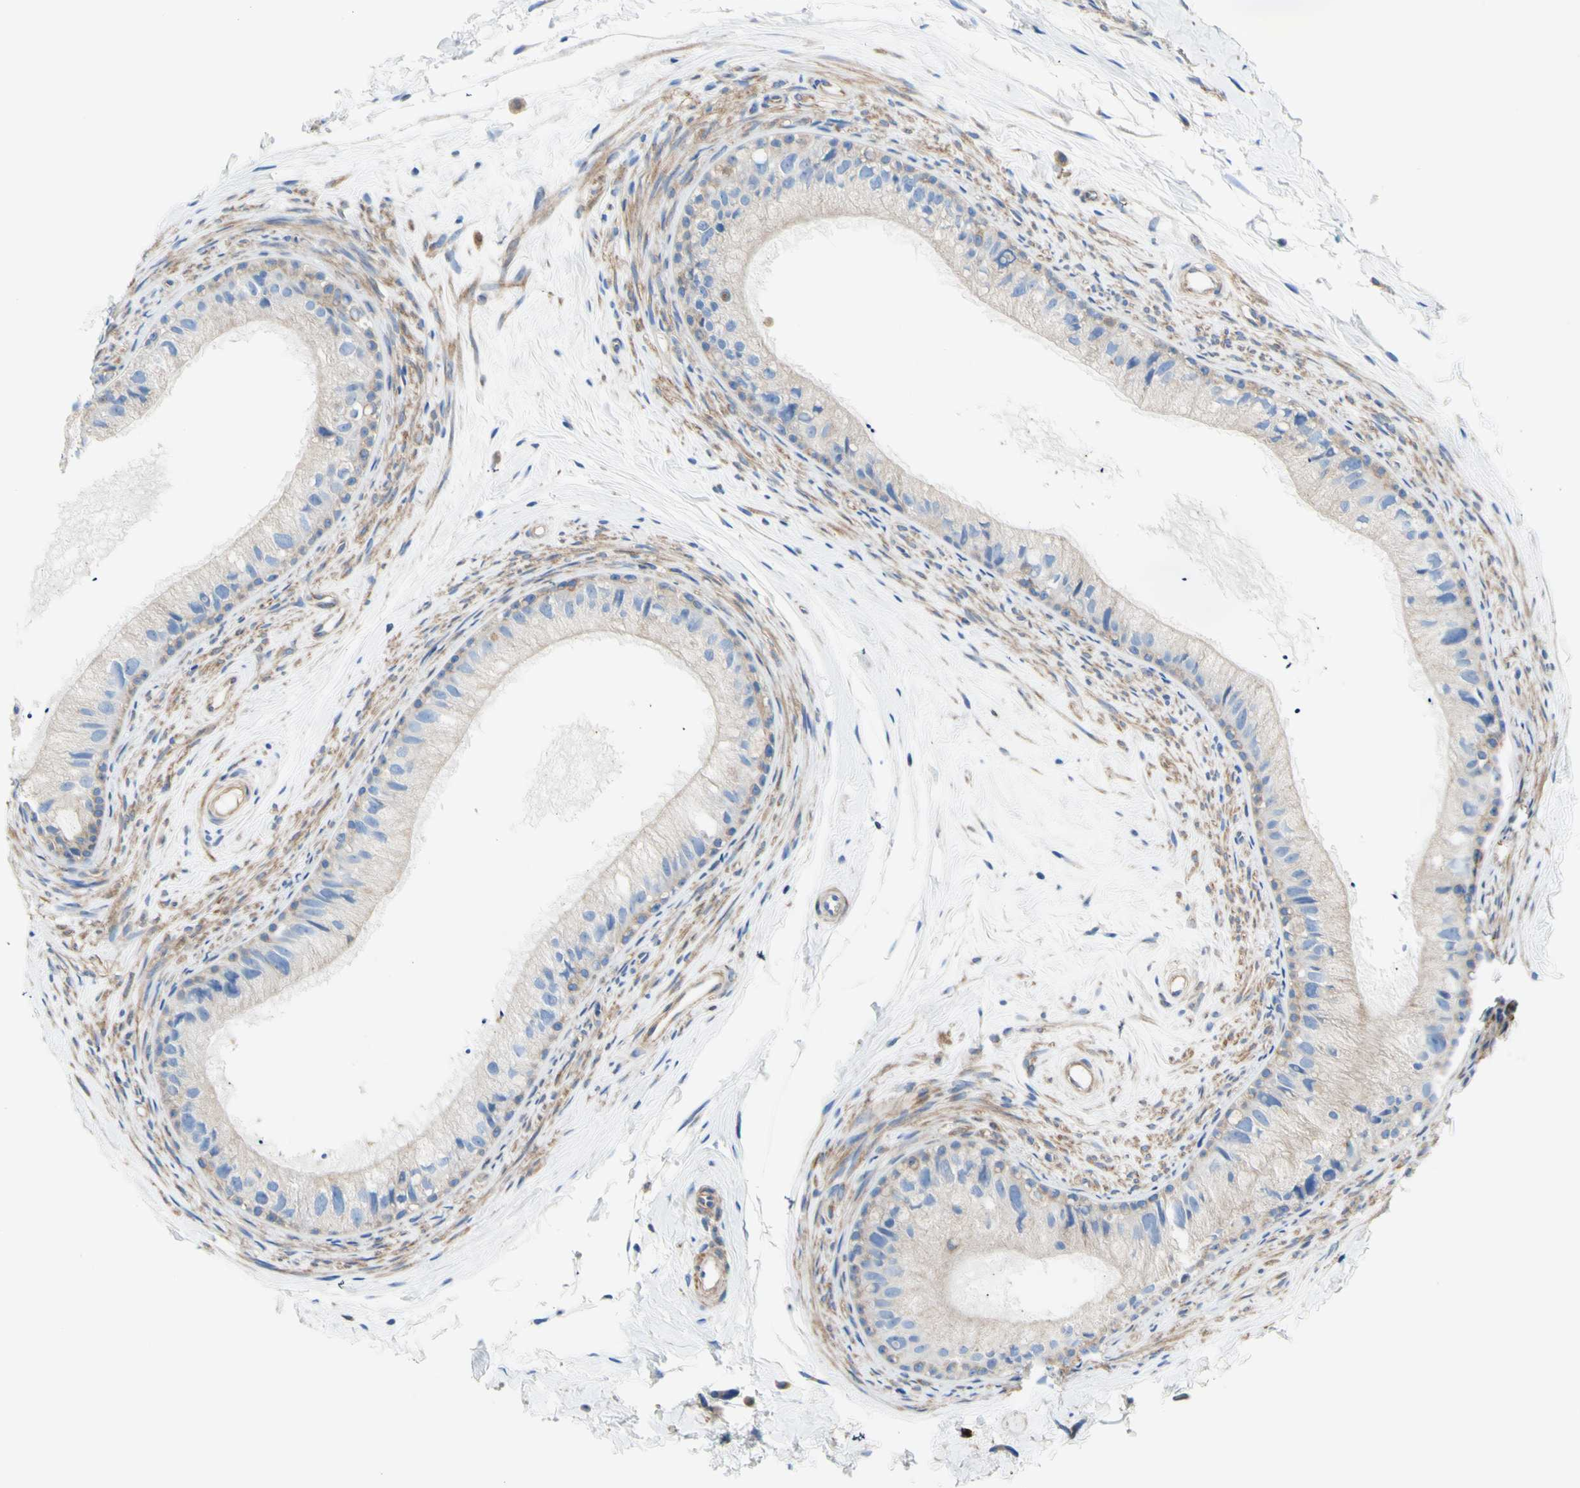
{"staining": {"intensity": "weak", "quantity": "25%-75%", "location": "cytoplasmic/membranous"}, "tissue": "epididymis", "cell_type": "Glandular cells", "image_type": "normal", "snomed": [{"axis": "morphology", "description": "Normal tissue, NOS"}, {"axis": "topography", "description": "Epididymis"}], "caption": "Immunohistochemical staining of benign human epididymis shows weak cytoplasmic/membranous protein positivity in about 25%-75% of glandular cells. (DAB IHC with brightfield microscopy, high magnification).", "gene": "RETREG2", "patient": {"sex": "male", "age": 56}}